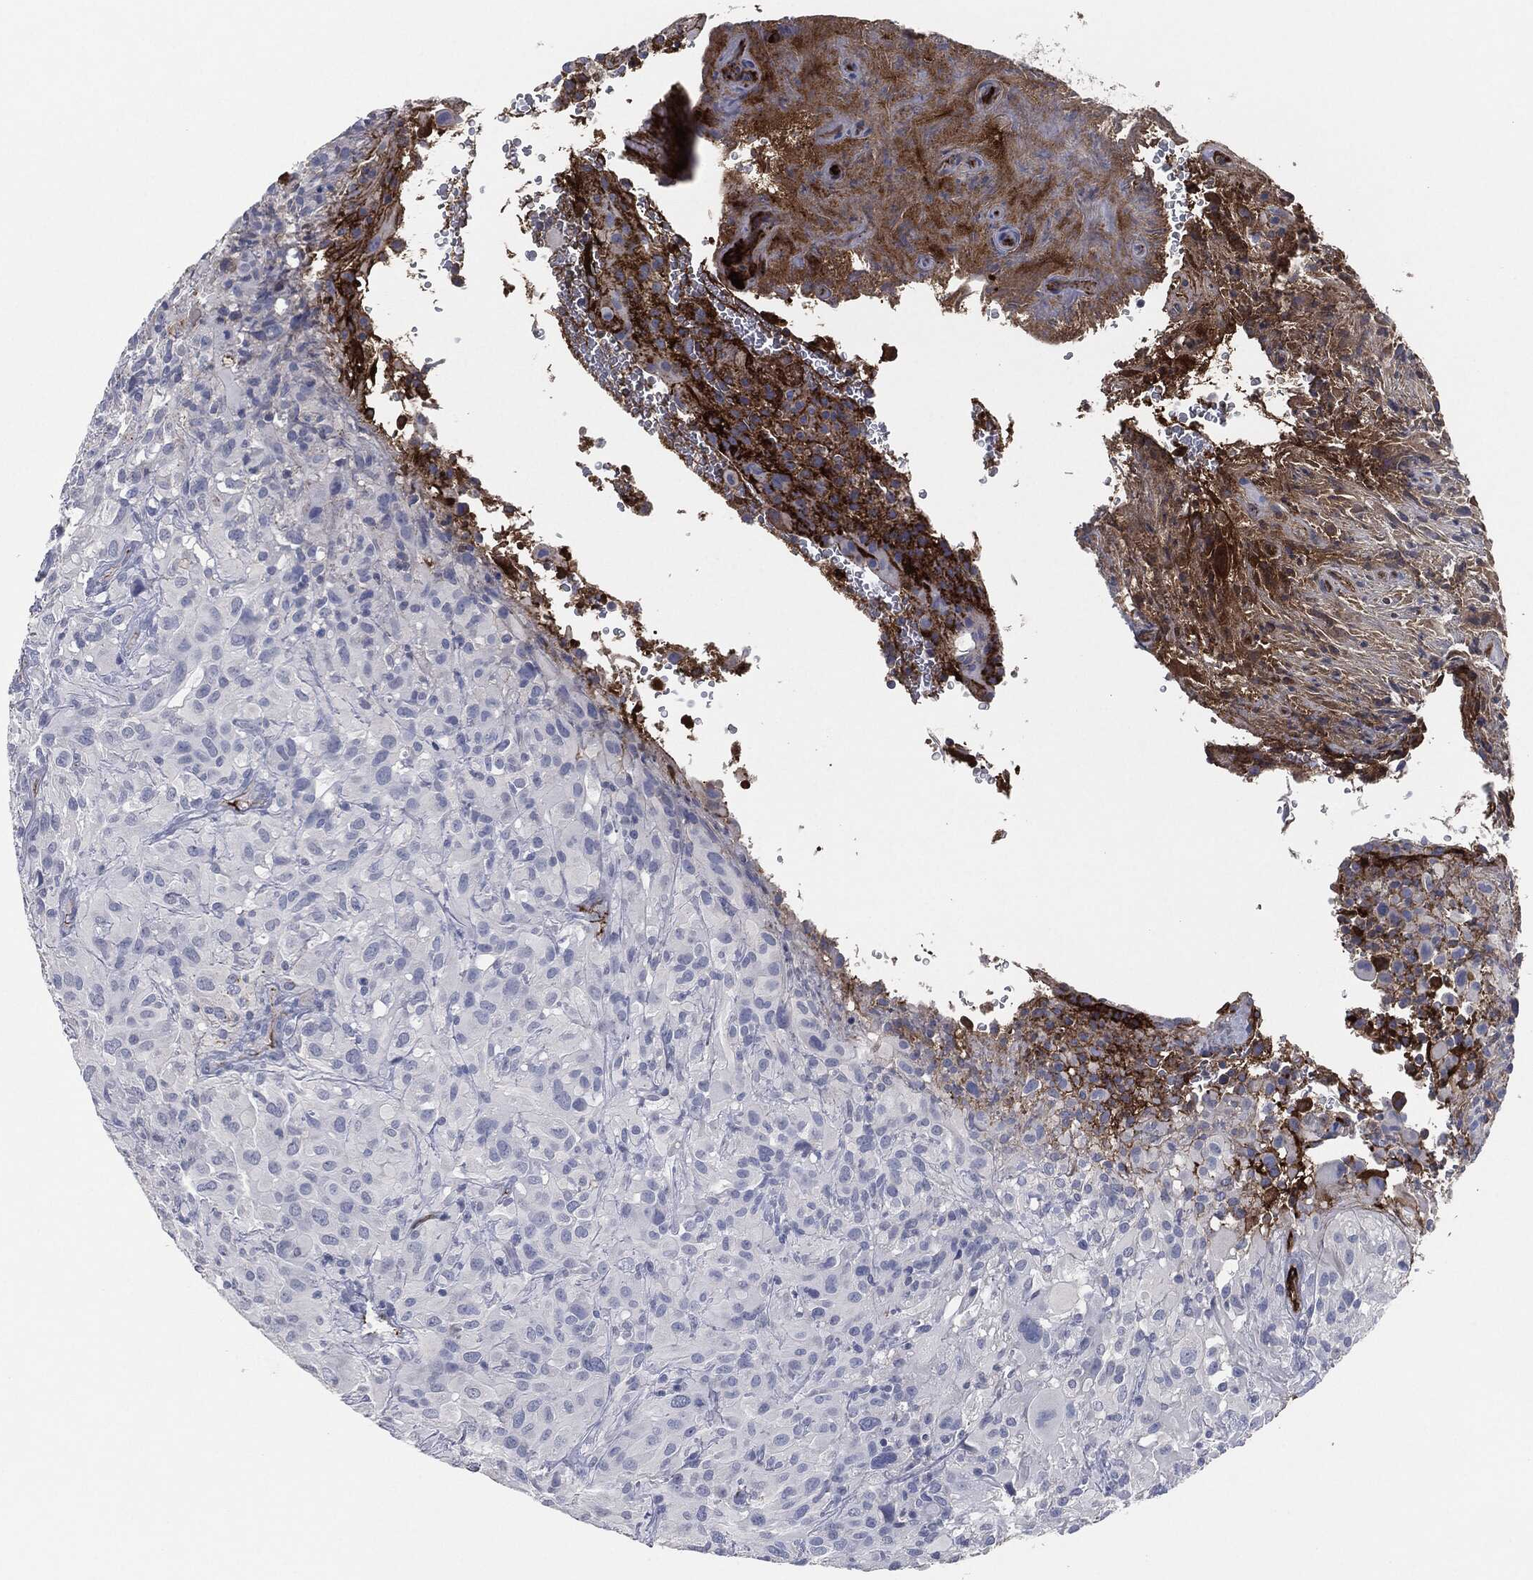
{"staining": {"intensity": "negative", "quantity": "none", "location": "none"}, "tissue": "glioma", "cell_type": "Tumor cells", "image_type": "cancer", "snomed": [{"axis": "morphology", "description": "Glioma, malignant, High grade"}, {"axis": "topography", "description": "Cerebral cortex"}], "caption": "An immunohistochemistry histopathology image of malignant high-grade glioma is shown. There is no staining in tumor cells of malignant high-grade glioma.", "gene": "APOB", "patient": {"sex": "male", "age": 35}}